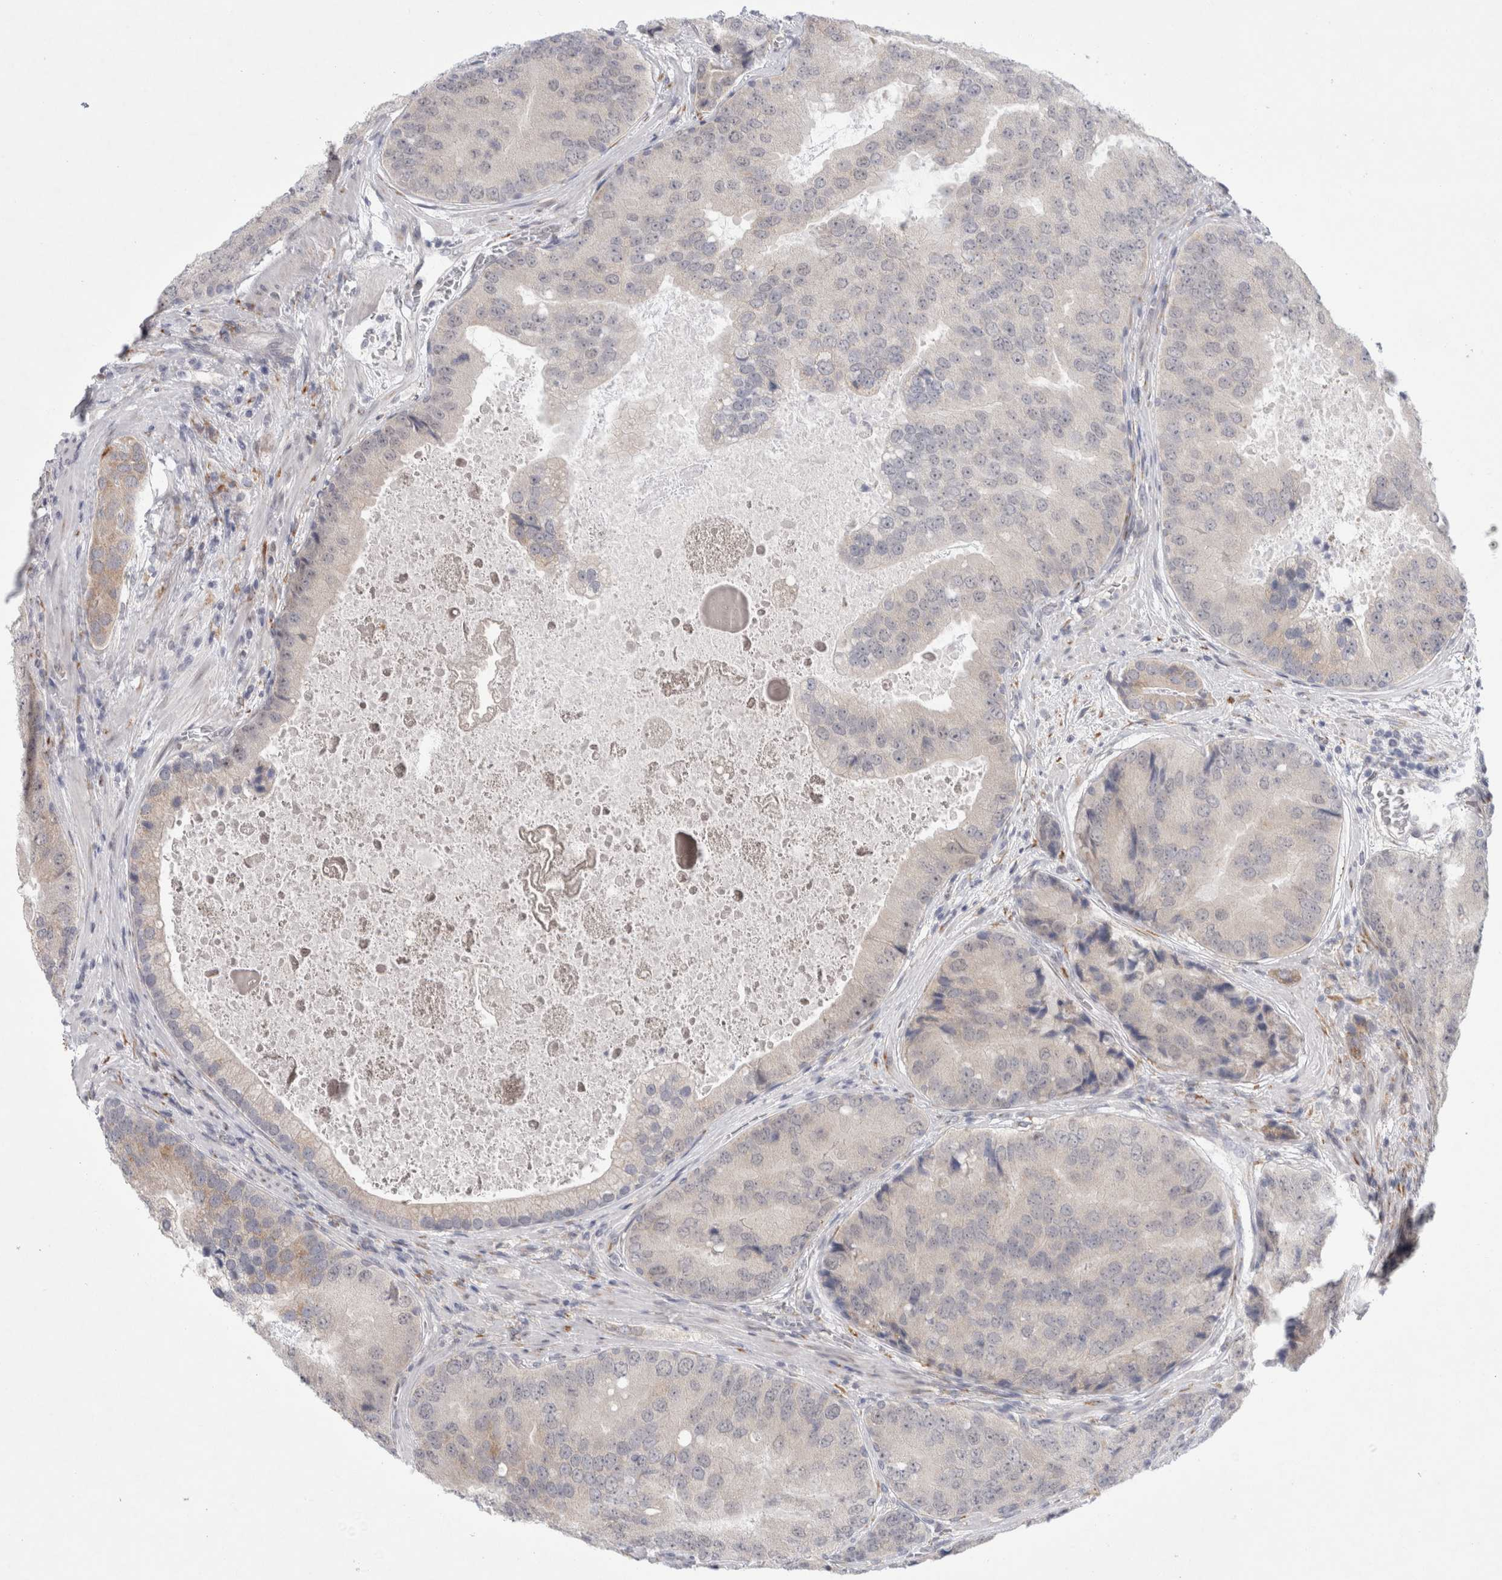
{"staining": {"intensity": "weak", "quantity": "<25%", "location": "cytoplasmic/membranous"}, "tissue": "prostate cancer", "cell_type": "Tumor cells", "image_type": "cancer", "snomed": [{"axis": "morphology", "description": "Adenocarcinoma, High grade"}, {"axis": "topography", "description": "Prostate"}], "caption": "DAB immunohistochemical staining of human prostate cancer (adenocarcinoma (high-grade)) displays no significant staining in tumor cells.", "gene": "TRMT1L", "patient": {"sex": "male", "age": 70}}